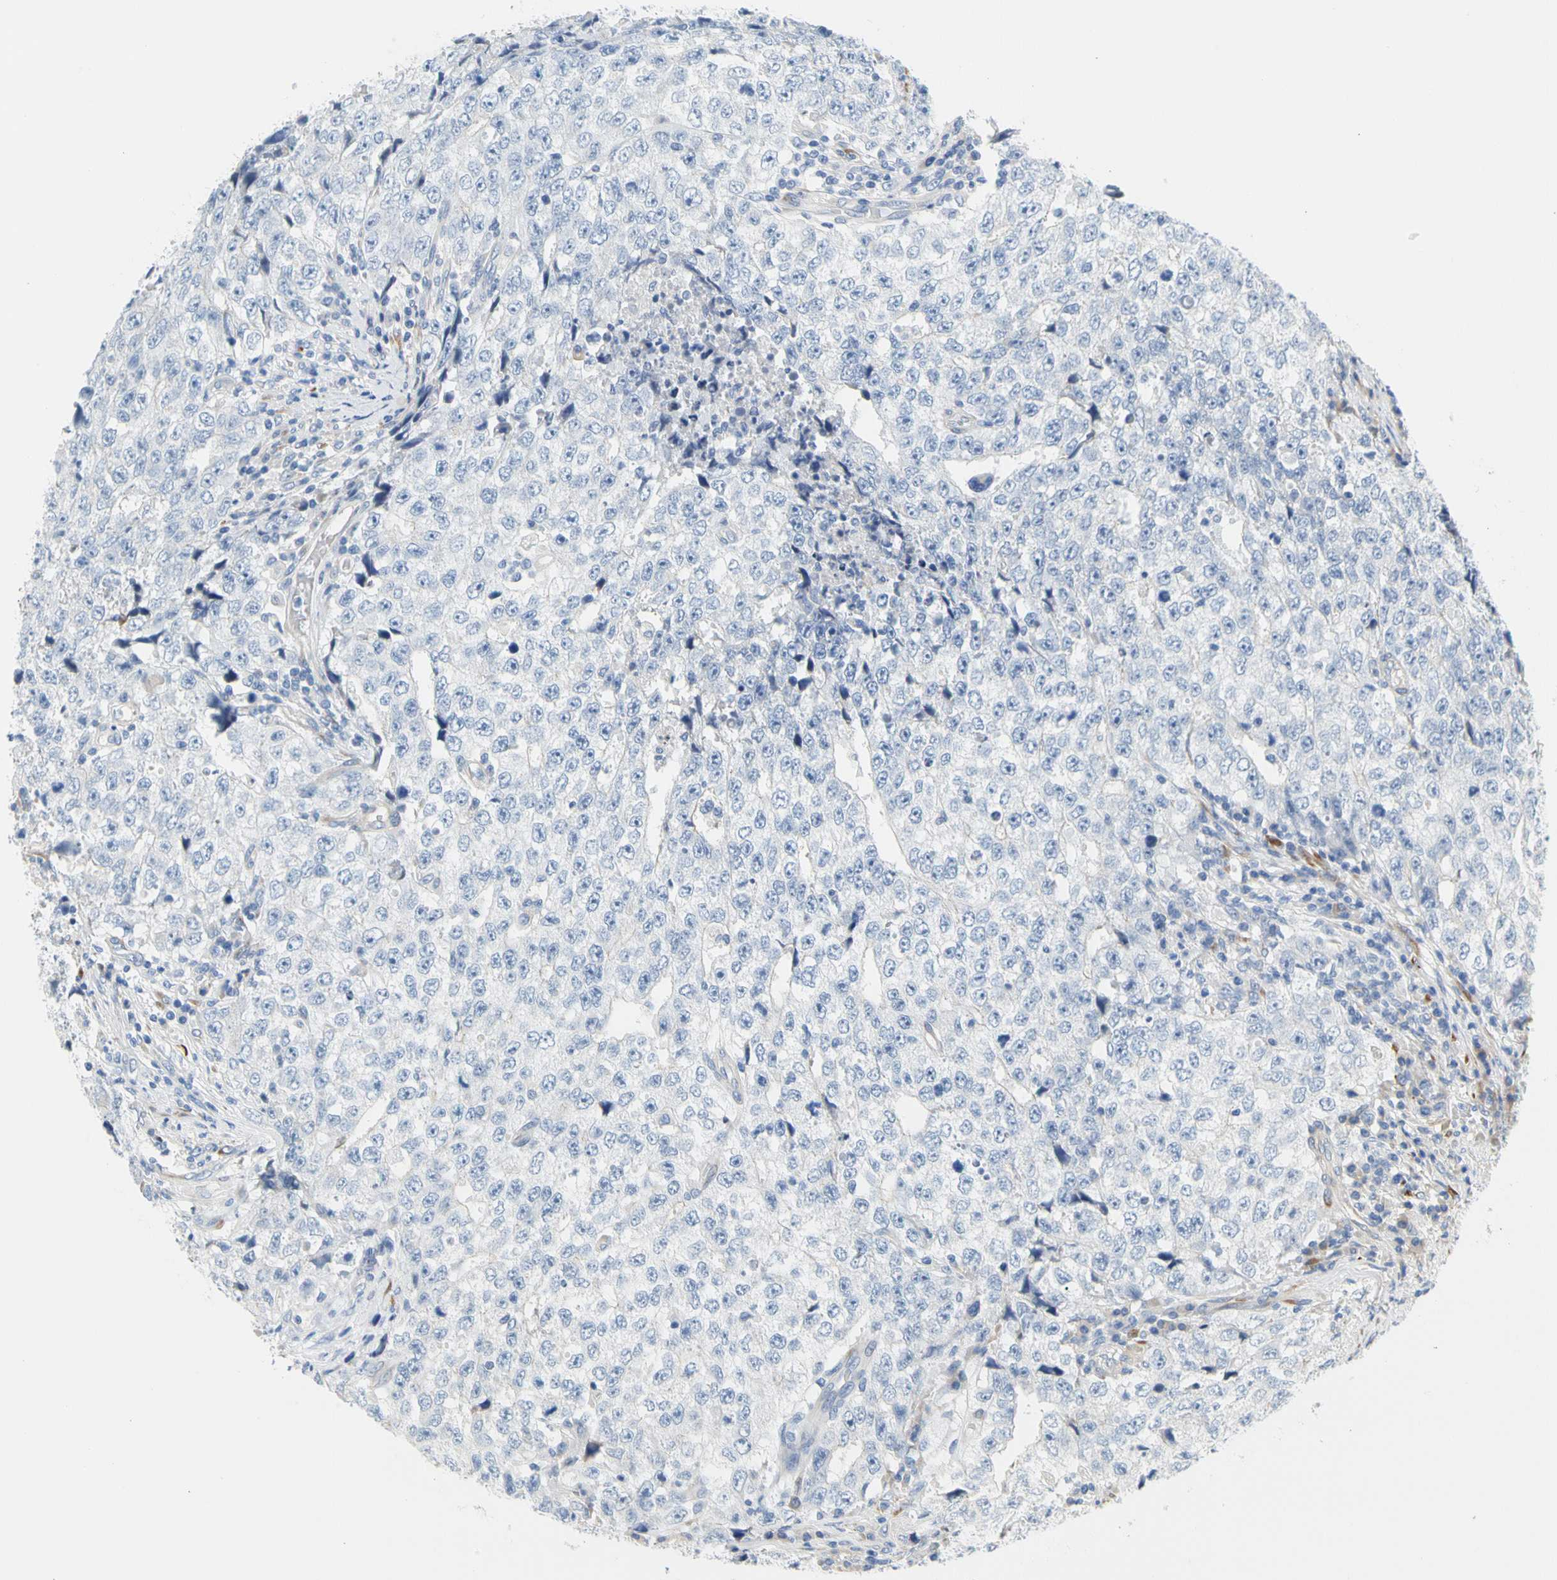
{"staining": {"intensity": "negative", "quantity": "none", "location": "none"}, "tissue": "testis cancer", "cell_type": "Tumor cells", "image_type": "cancer", "snomed": [{"axis": "morphology", "description": "Necrosis, NOS"}, {"axis": "morphology", "description": "Carcinoma, Embryonal, NOS"}, {"axis": "topography", "description": "Testis"}], "caption": "The IHC micrograph has no significant expression in tumor cells of testis cancer (embryonal carcinoma) tissue.", "gene": "ZNF236", "patient": {"sex": "male", "age": 19}}